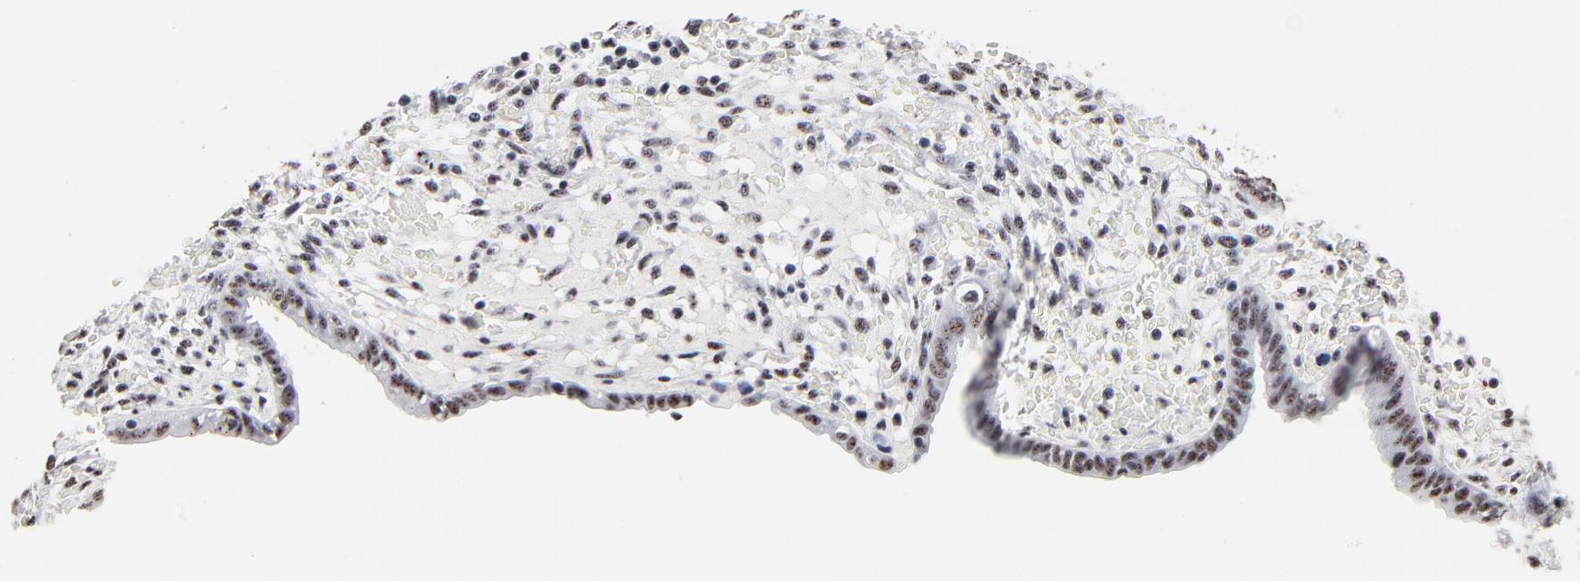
{"staining": {"intensity": "weak", "quantity": "<25%", "location": "nuclear"}, "tissue": "endometrium", "cell_type": "Cells in endometrial stroma", "image_type": "normal", "snomed": [{"axis": "morphology", "description": "Normal tissue, NOS"}, {"axis": "topography", "description": "Endometrium"}], "caption": "Unremarkable endometrium was stained to show a protein in brown. There is no significant staining in cells in endometrial stroma. (Stains: DAB (3,3'-diaminobenzidine) immunohistochemistry (IHC) with hematoxylin counter stain, Microscopy: brightfield microscopy at high magnification).", "gene": "MBD4", "patient": {"sex": "female", "age": 42}}